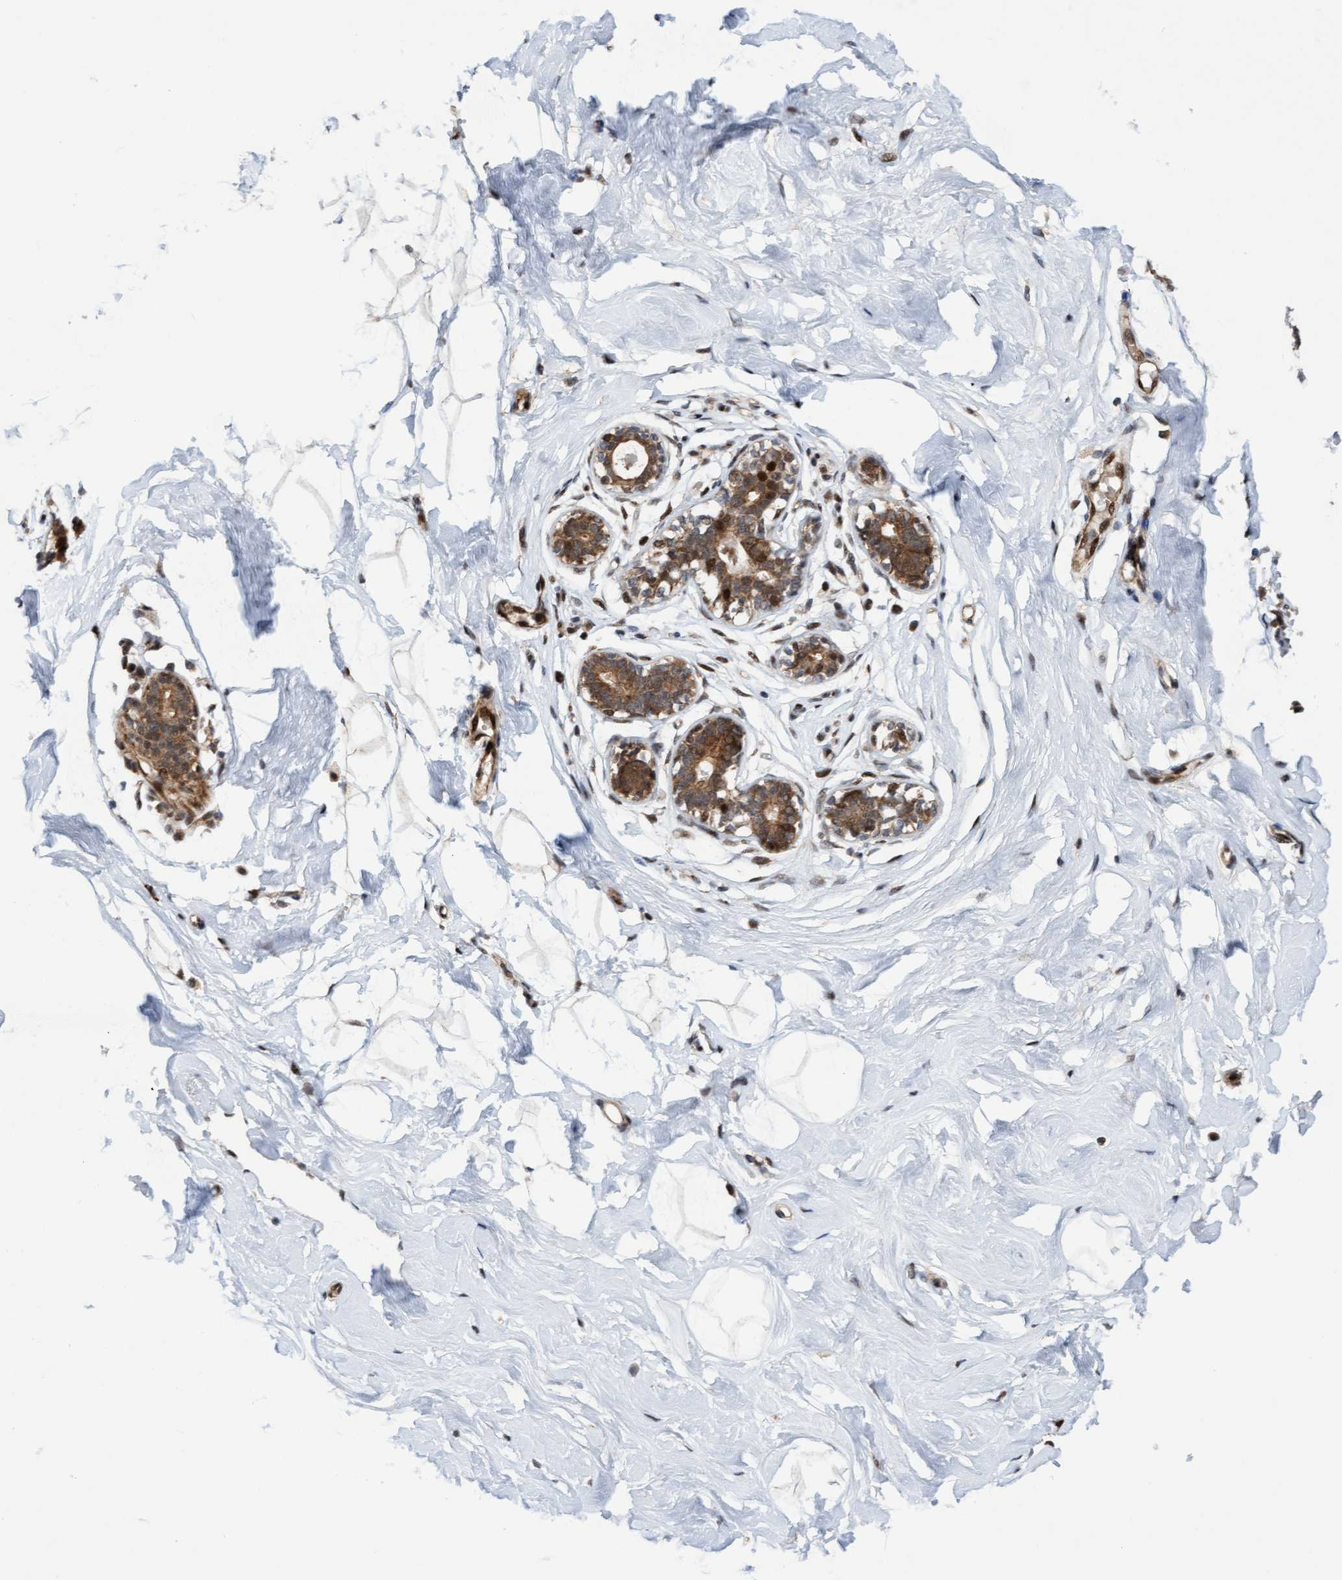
{"staining": {"intensity": "negative", "quantity": "none", "location": "none"}, "tissue": "breast", "cell_type": "Adipocytes", "image_type": "normal", "snomed": [{"axis": "morphology", "description": "Normal tissue, NOS"}, {"axis": "topography", "description": "Breast"}], "caption": "The photomicrograph demonstrates no staining of adipocytes in normal breast. (Stains: DAB IHC with hematoxylin counter stain, Microscopy: brightfield microscopy at high magnification).", "gene": "ITFG1", "patient": {"sex": "female", "age": 23}}